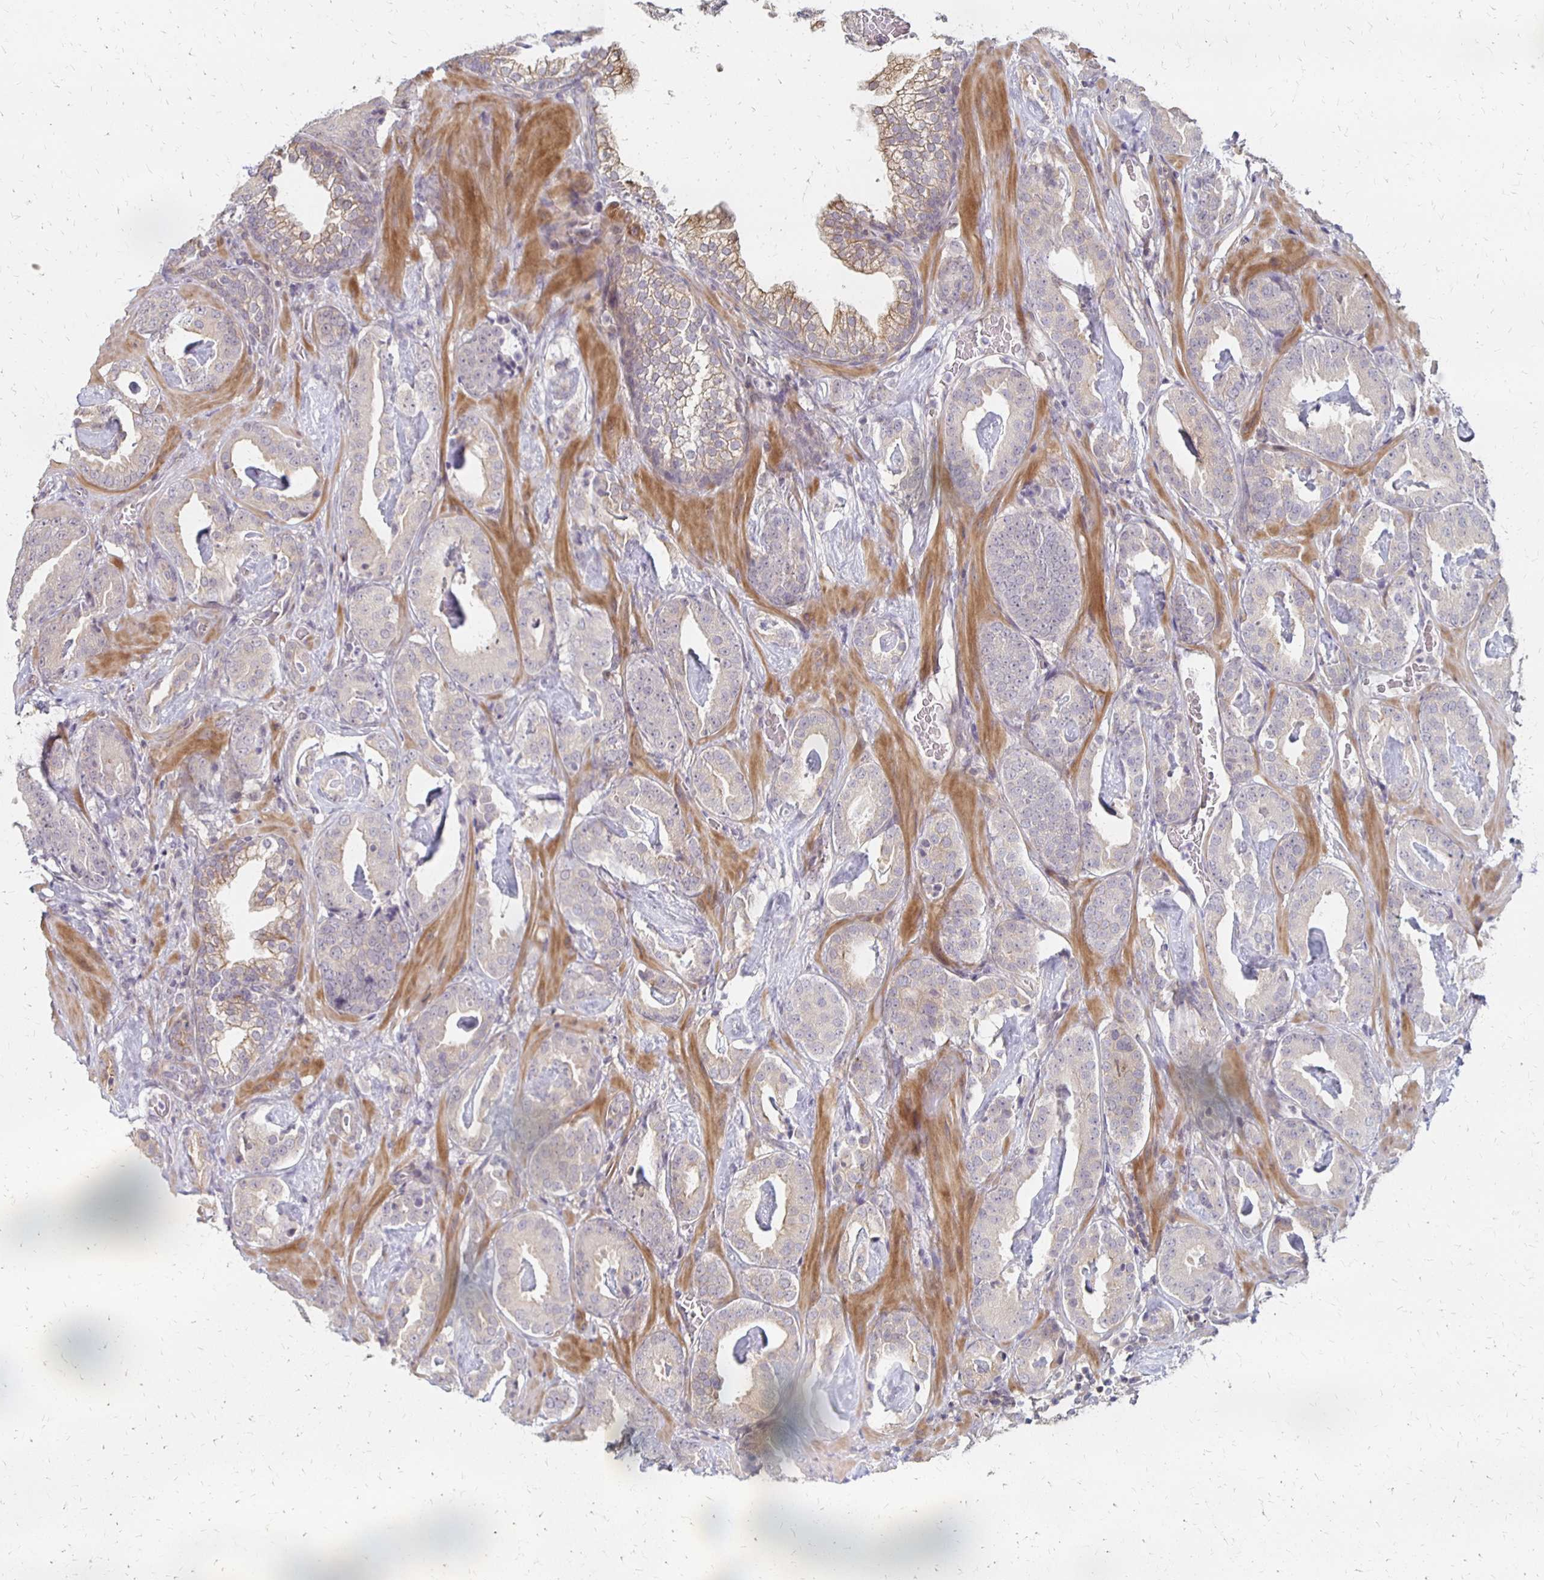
{"staining": {"intensity": "weak", "quantity": "<25%", "location": "cytoplasmic/membranous"}, "tissue": "prostate cancer", "cell_type": "Tumor cells", "image_type": "cancer", "snomed": [{"axis": "morphology", "description": "Adenocarcinoma, Low grade"}, {"axis": "topography", "description": "Prostate"}], "caption": "IHC photomicrograph of neoplastic tissue: prostate adenocarcinoma (low-grade) stained with DAB (3,3'-diaminobenzidine) demonstrates no significant protein positivity in tumor cells. Nuclei are stained in blue.", "gene": "PRKCB", "patient": {"sex": "male", "age": 62}}